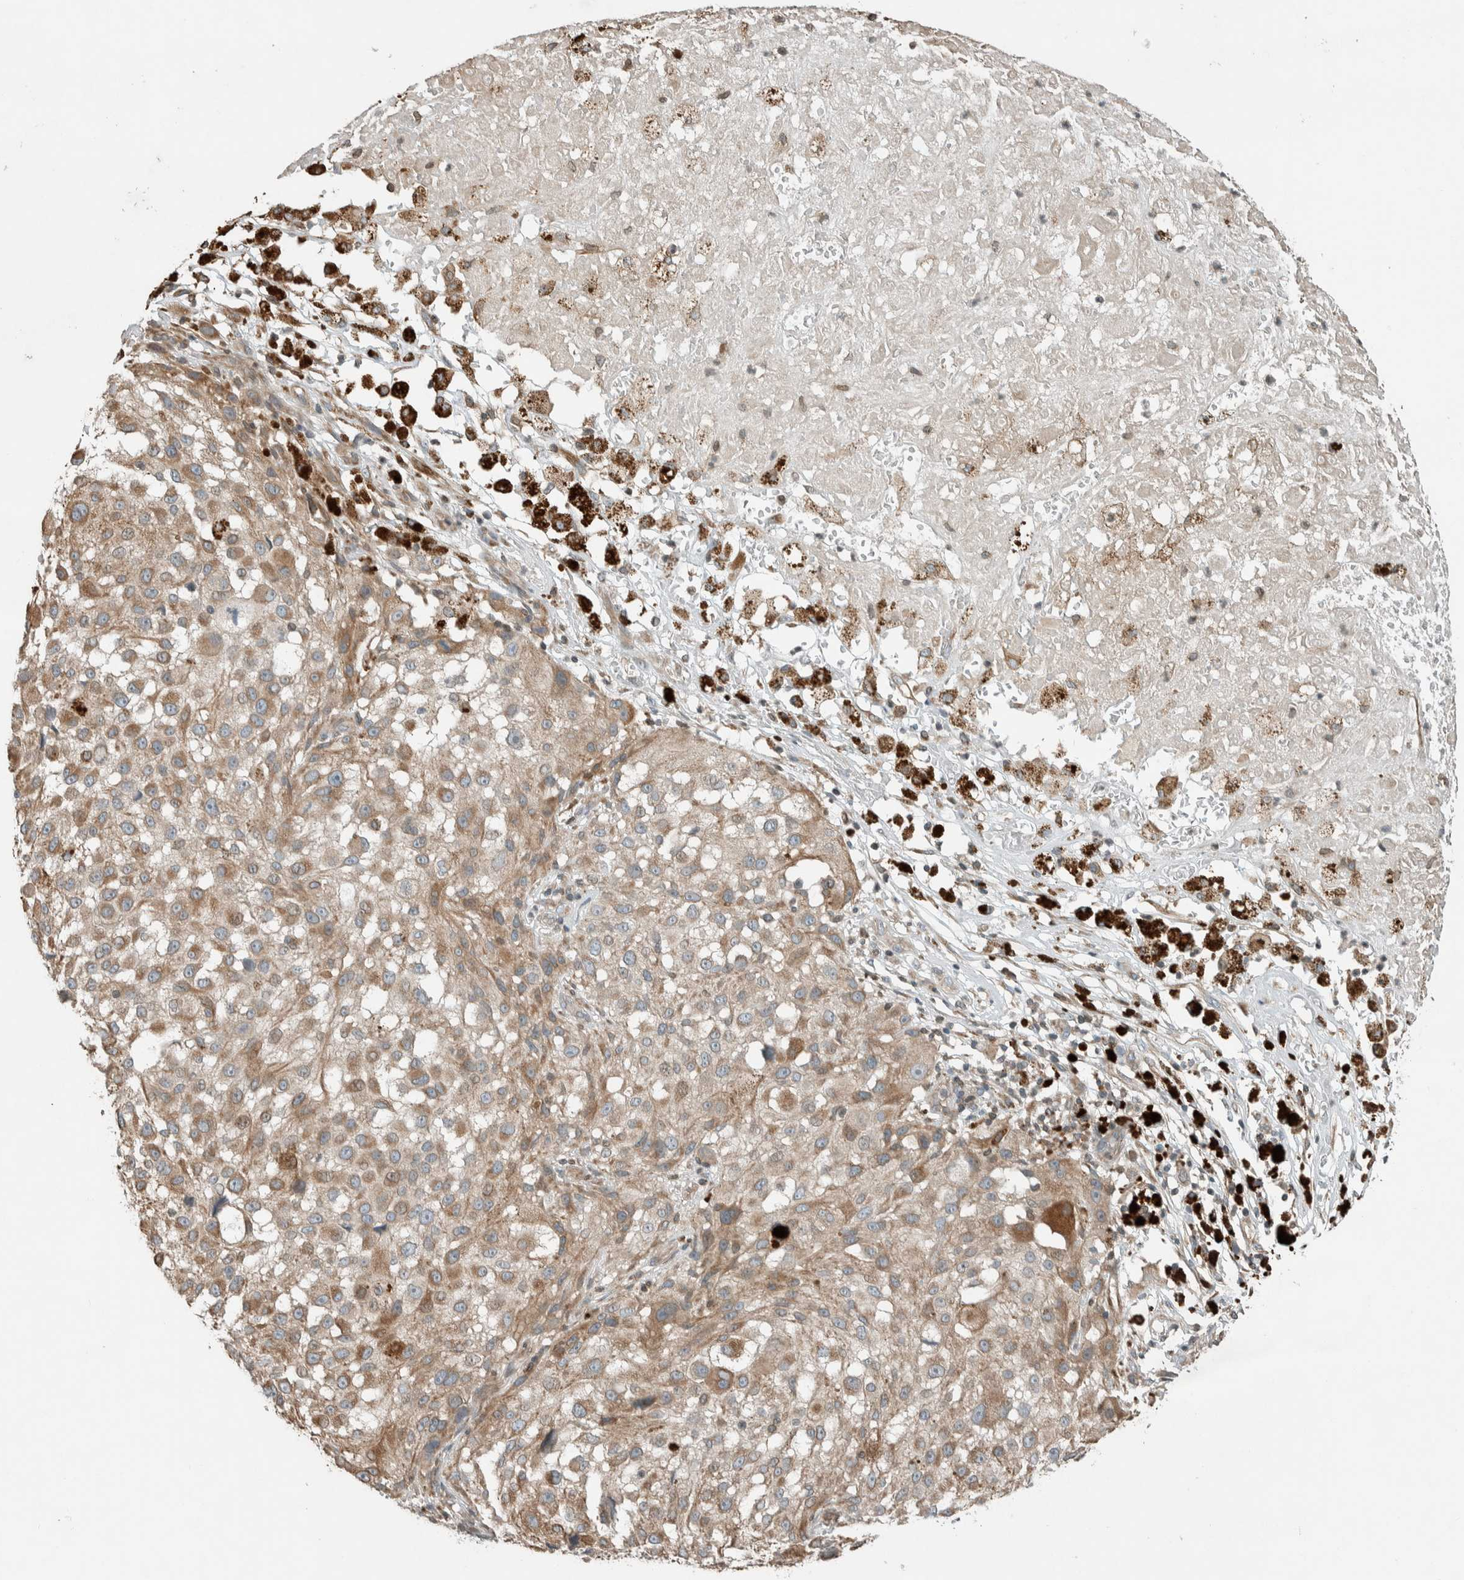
{"staining": {"intensity": "moderate", "quantity": ">75%", "location": "cytoplasmic/membranous"}, "tissue": "melanoma", "cell_type": "Tumor cells", "image_type": "cancer", "snomed": [{"axis": "morphology", "description": "Necrosis, NOS"}, {"axis": "morphology", "description": "Malignant melanoma, NOS"}, {"axis": "topography", "description": "Skin"}], "caption": "High-power microscopy captured an IHC image of melanoma, revealing moderate cytoplasmic/membranous positivity in about >75% of tumor cells.", "gene": "SEL1L", "patient": {"sex": "female", "age": 87}}